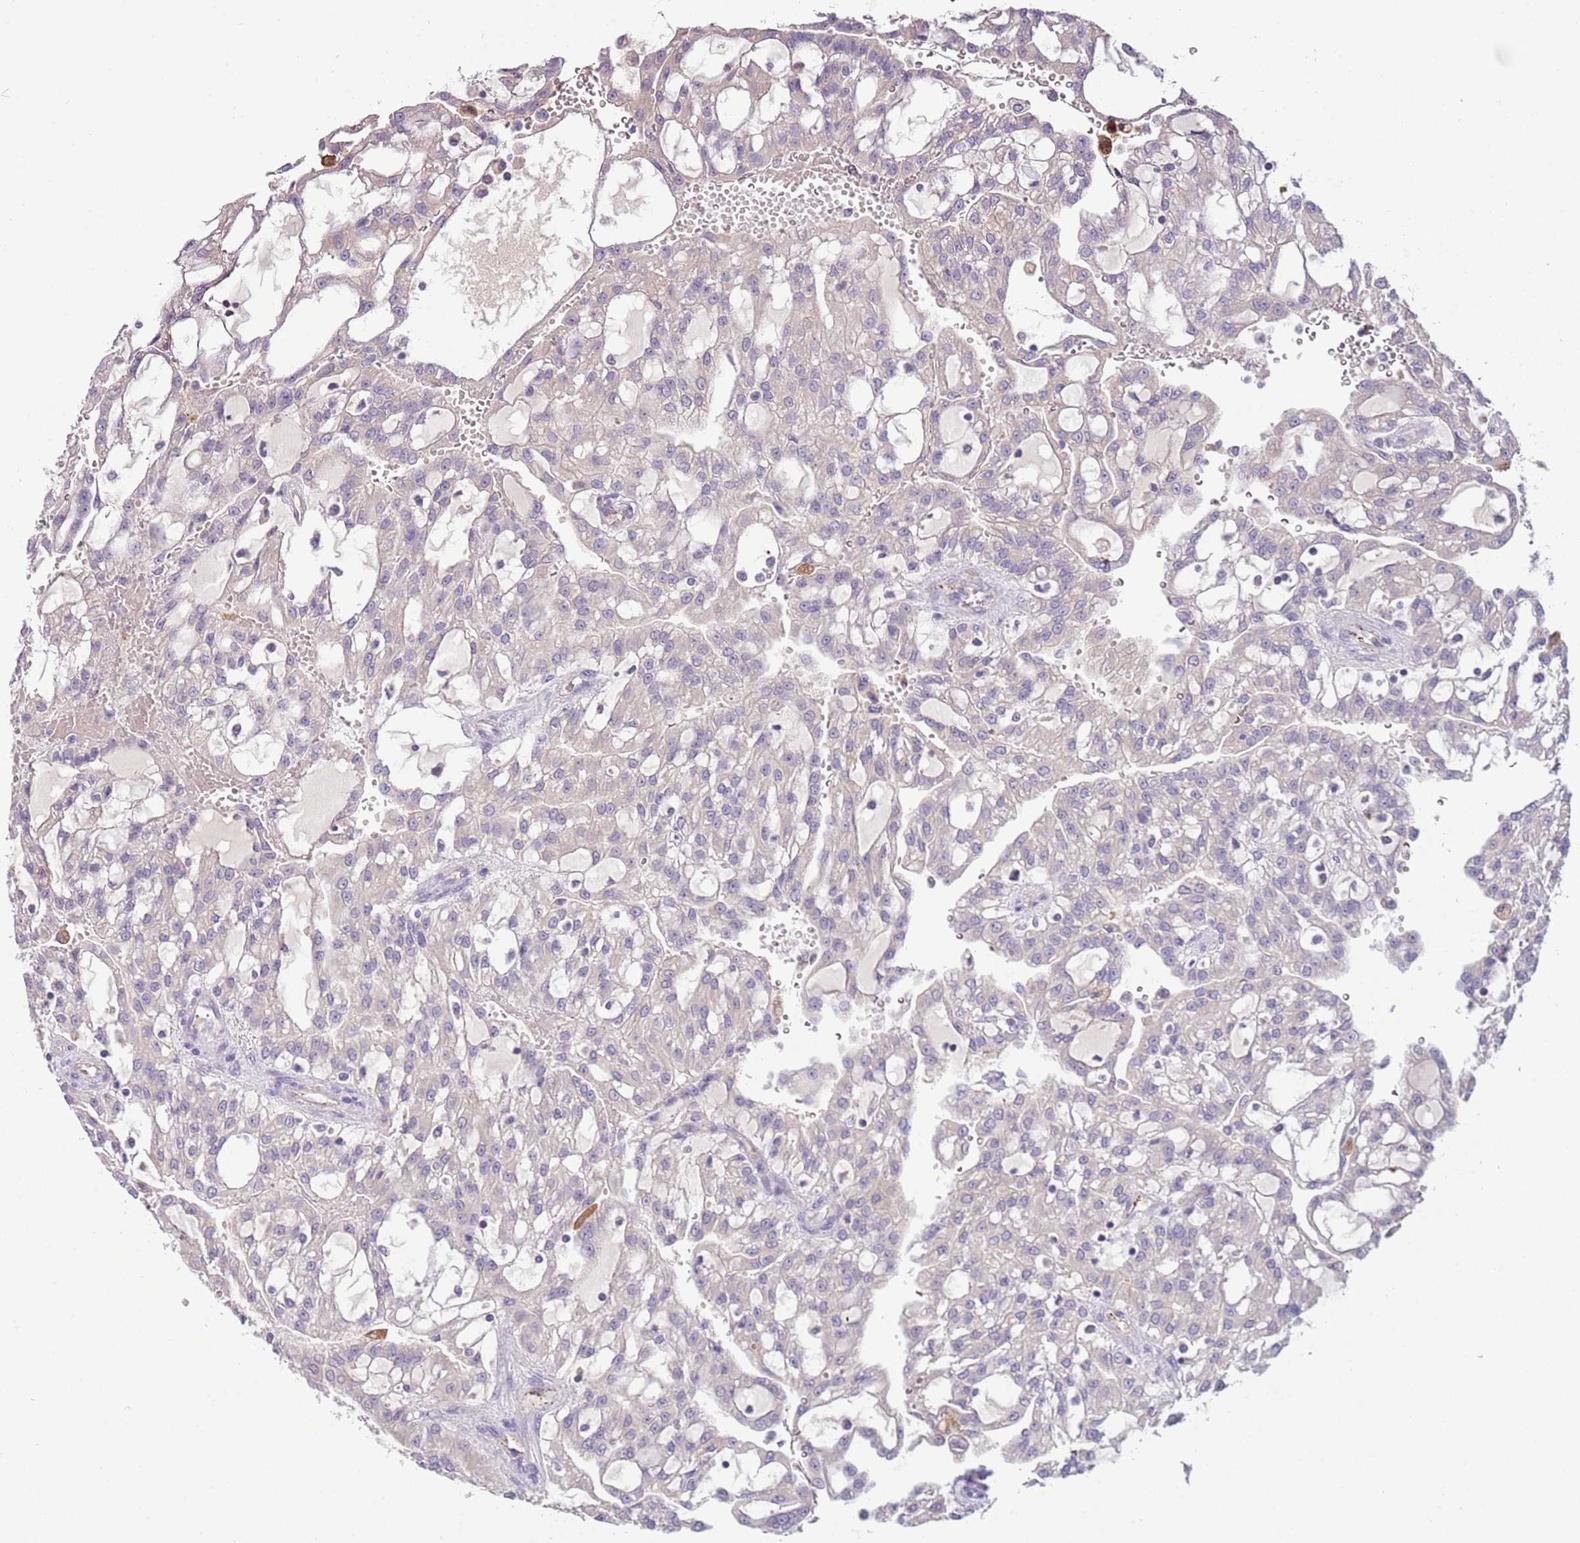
{"staining": {"intensity": "negative", "quantity": "none", "location": "none"}, "tissue": "renal cancer", "cell_type": "Tumor cells", "image_type": "cancer", "snomed": [{"axis": "morphology", "description": "Adenocarcinoma, NOS"}, {"axis": "topography", "description": "Kidney"}], "caption": "Immunohistochemistry of renal cancer demonstrates no positivity in tumor cells.", "gene": "HES3", "patient": {"sex": "male", "age": 63}}